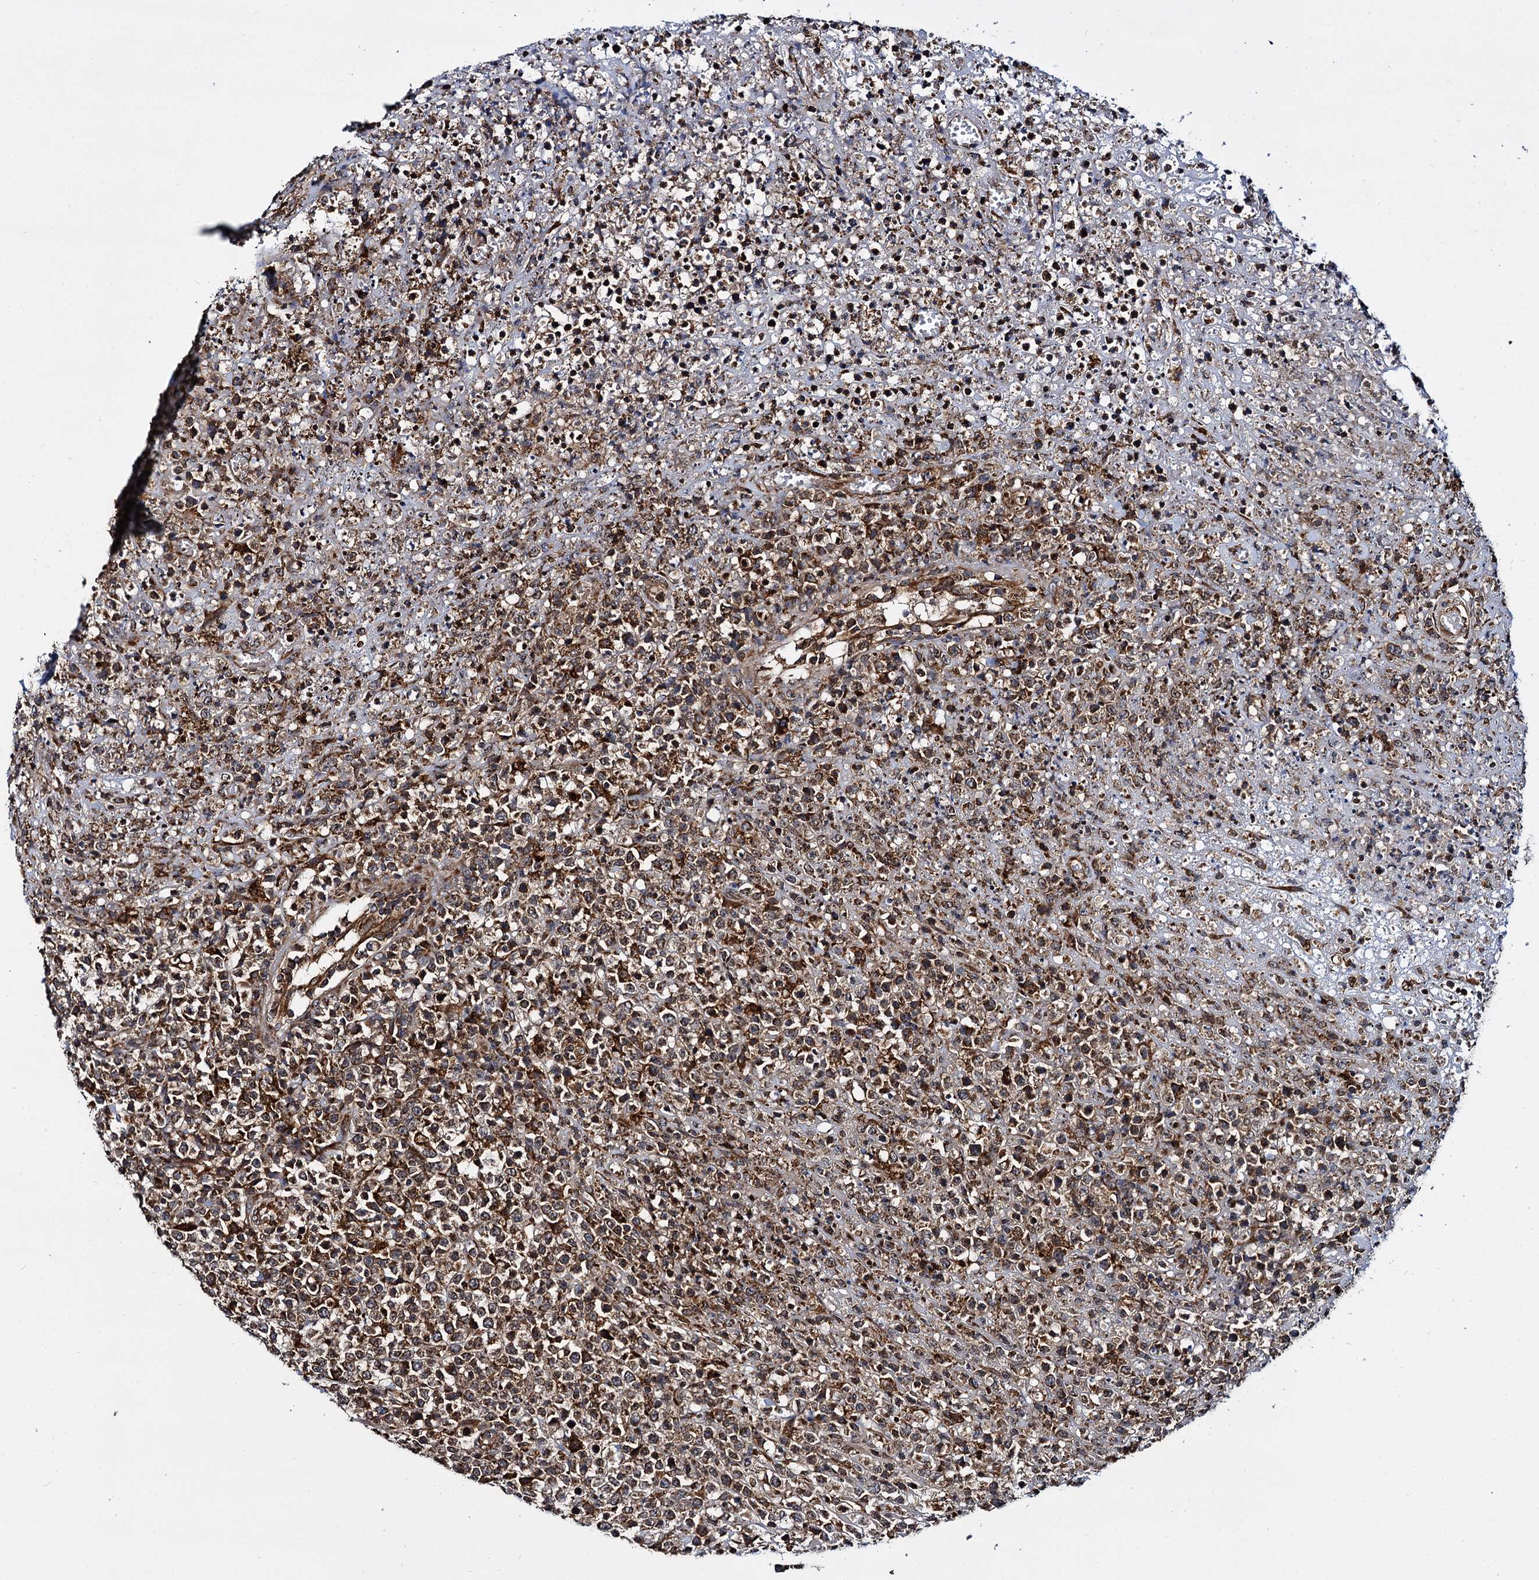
{"staining": {"intensity": "moderate", "quantity": ">75%", "location": "cytoplasmic/membranous"}, "tissue": "lymphoma", "cell_type": "Tumor cells", "image_type": "cancer", "snomed": [{"axis": "morphology", "description": "Malignant lymphoma, non-Hodgkin's type, High grade"}, {"axis": "topography", "description": "Colon"}], "caption": "A medium amount of moderate cytoplasmic/membranous staining is seen in approximately >75% of tumor cells in malignant lymphoma, non-Hodgkin's type (high-grade) tissue.", "gene": "UFM1", "patient": {"sex": "female", "age": 53}}